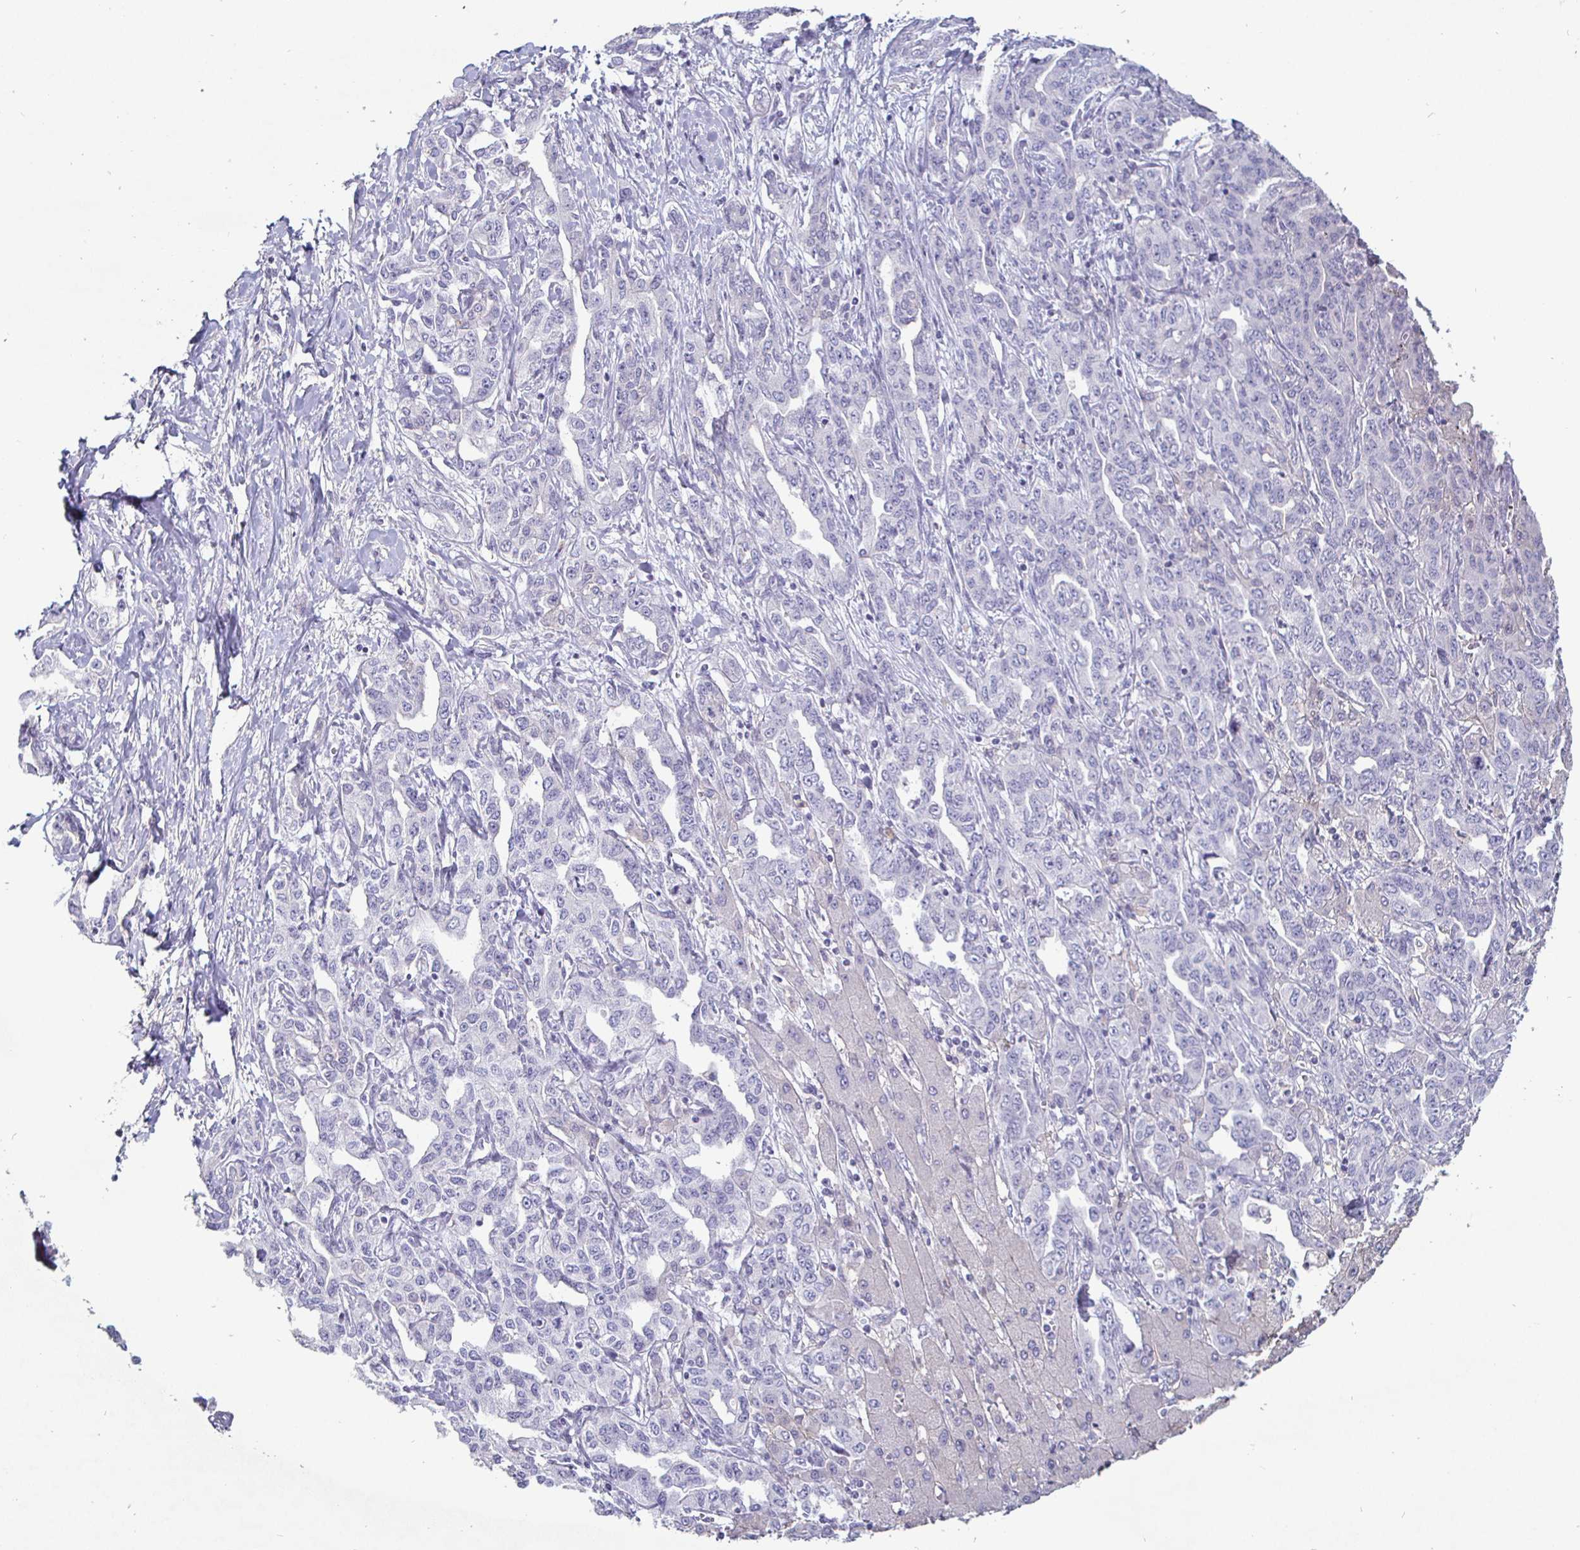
{"staining": {"intensity": "negative", "quantity": "none", "location": "none"}, "tissue": "liver cancer", "cell_type": "Tumor cells", "image_type": "cancer", "snomed": [{"axis": "morphology", "description": "Cholangiocarcinoma"}, {"axis": "topography", "description": "Liver"}], "caption": "The IHC histopathology image has no significant positivity in tumor cells of cholangiocarcinoma (liver) tissue.", "gene": "ENPP1", "patient": {"sex": "male", "age": 59}}